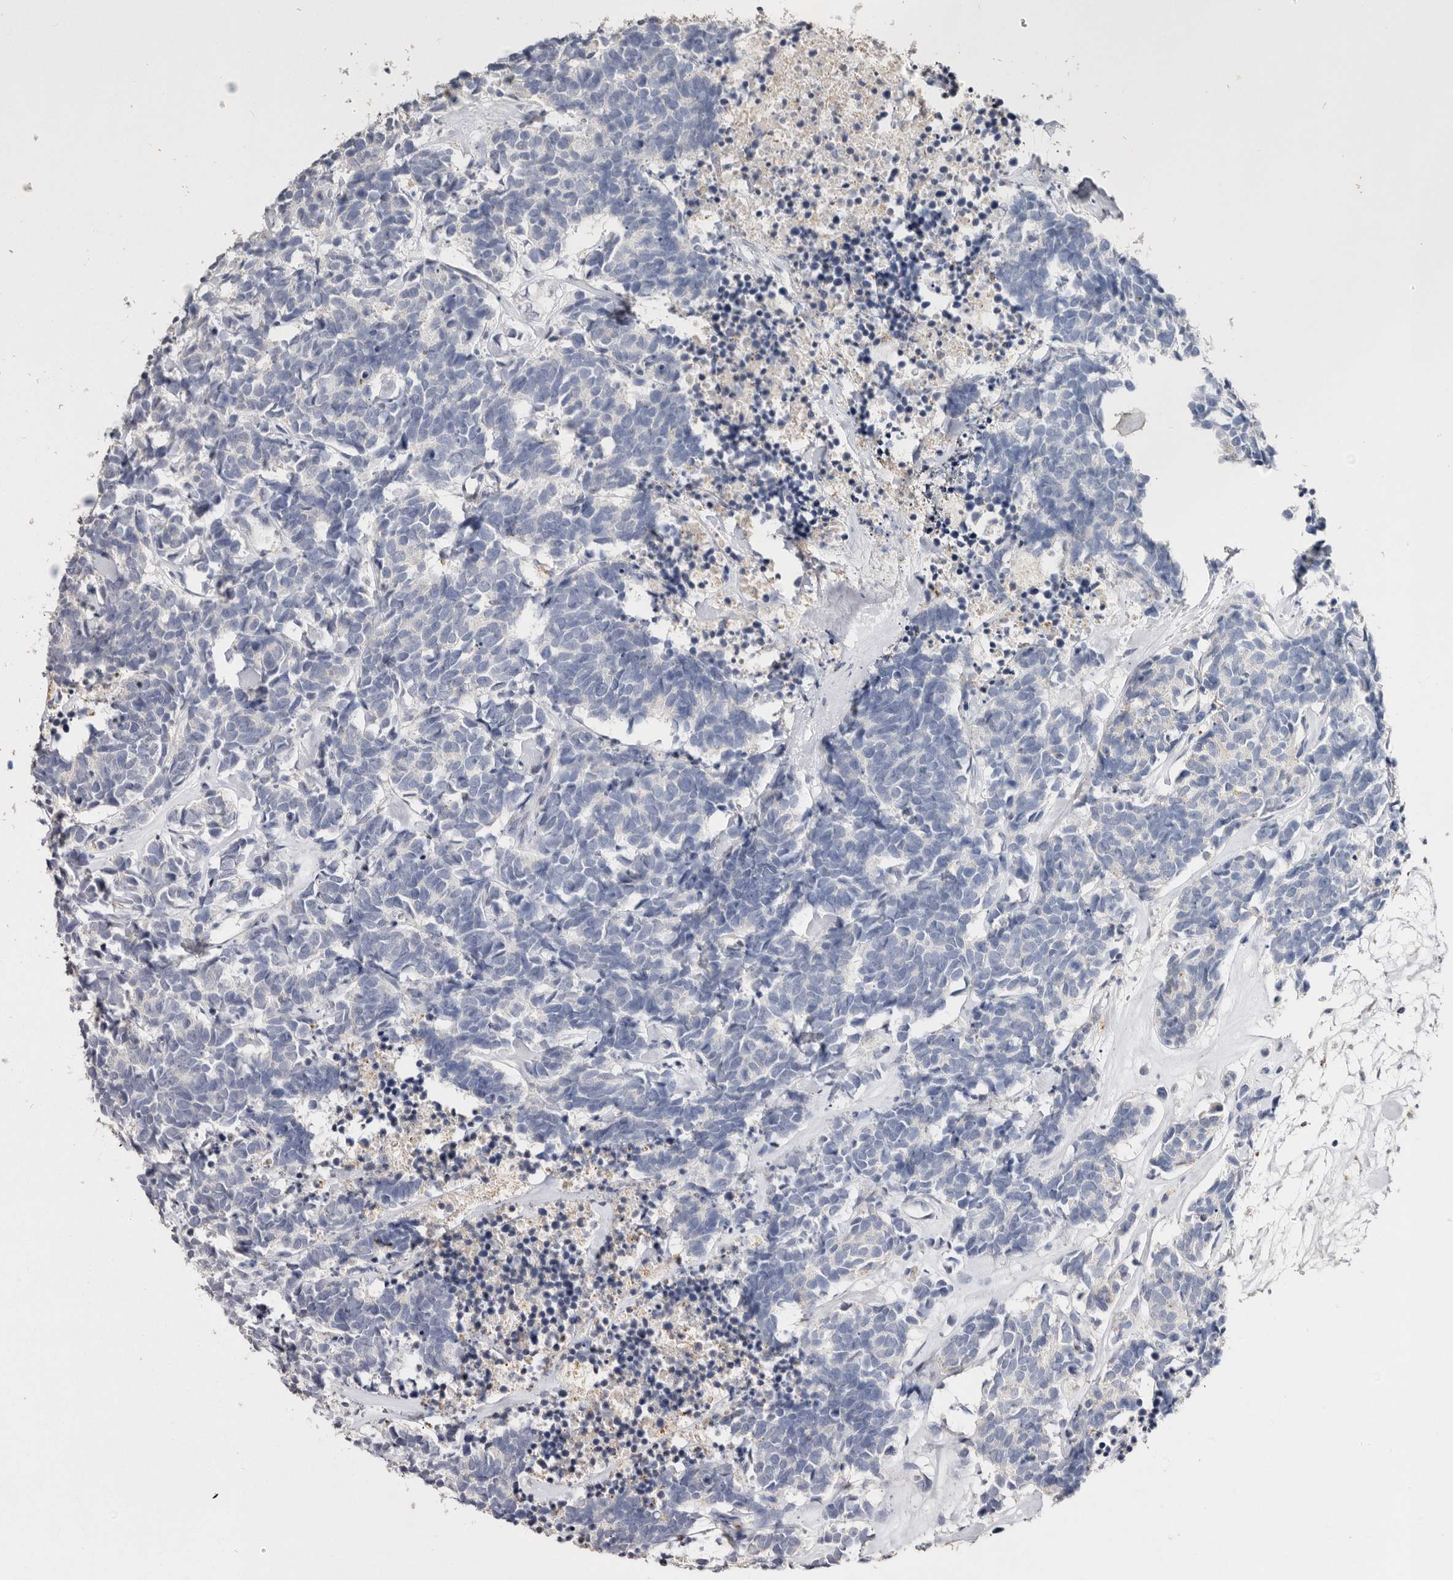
{"staining": {"intensity": "negative", "quantity": "none", "location": "none"}, "tissue": "carcinoid", "cell_type": "Tumor cells", "image_type": "cancer", "snomed": [{"axis": "morphology", "description": "Carcinoma, NOS"}, {"axis": "morphology", "description": "Carcinoid, malignant, NOS"}, {"axis": "topography", "description": "Urinary bladder"}], "caption": "This is an immunohistochemistry (IHC) micrograph of human carcinoma. There is no positivity in tumor cells.", "gene": "LGALS7B", "patient": {"sex": "male", "age": 57}}